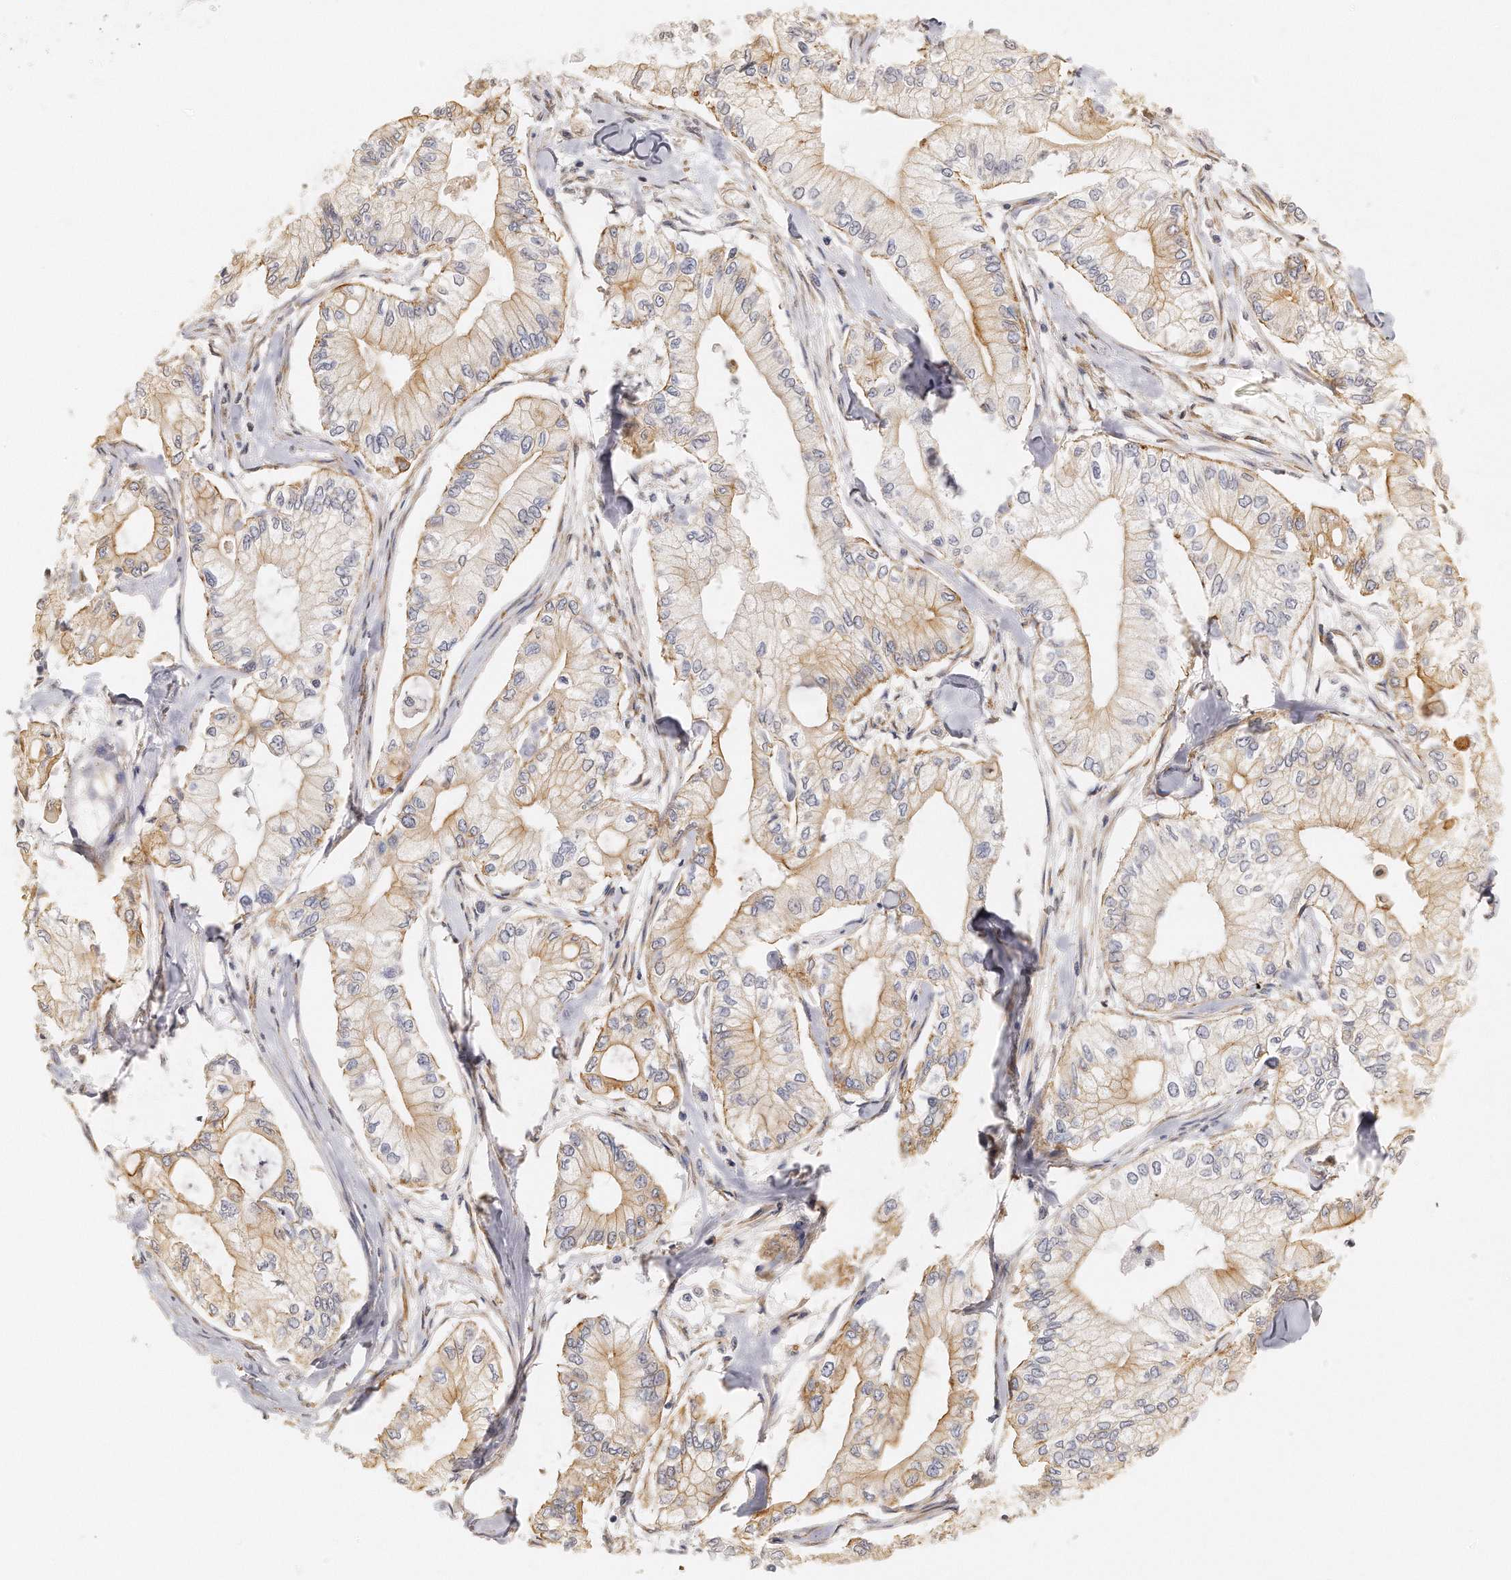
{"staining": {"intensity": "moderate", "quantity": "25%-75%", "location": "cytoplasmic/membranous"}, "tissue": "pancreatic cancer", "cell_type": "Tumor cells", "image_type": "cancer", "snomed": [{"axis": "morphology", "description": "Adenocarcinoma, NOS"}, {"axis": "topography", "description": "Pancreas"}], "caption": "DAB (3,3'-diaminobenzidine) immunohistochemical staining of pancreatic adenocarcinoma demonstrates moderate cytoplasmic/membranous protein expression in approximately 25%-75% of tumor cells.", "gene": "CHST7", "patient": {"sex": "male", "age": 79}}